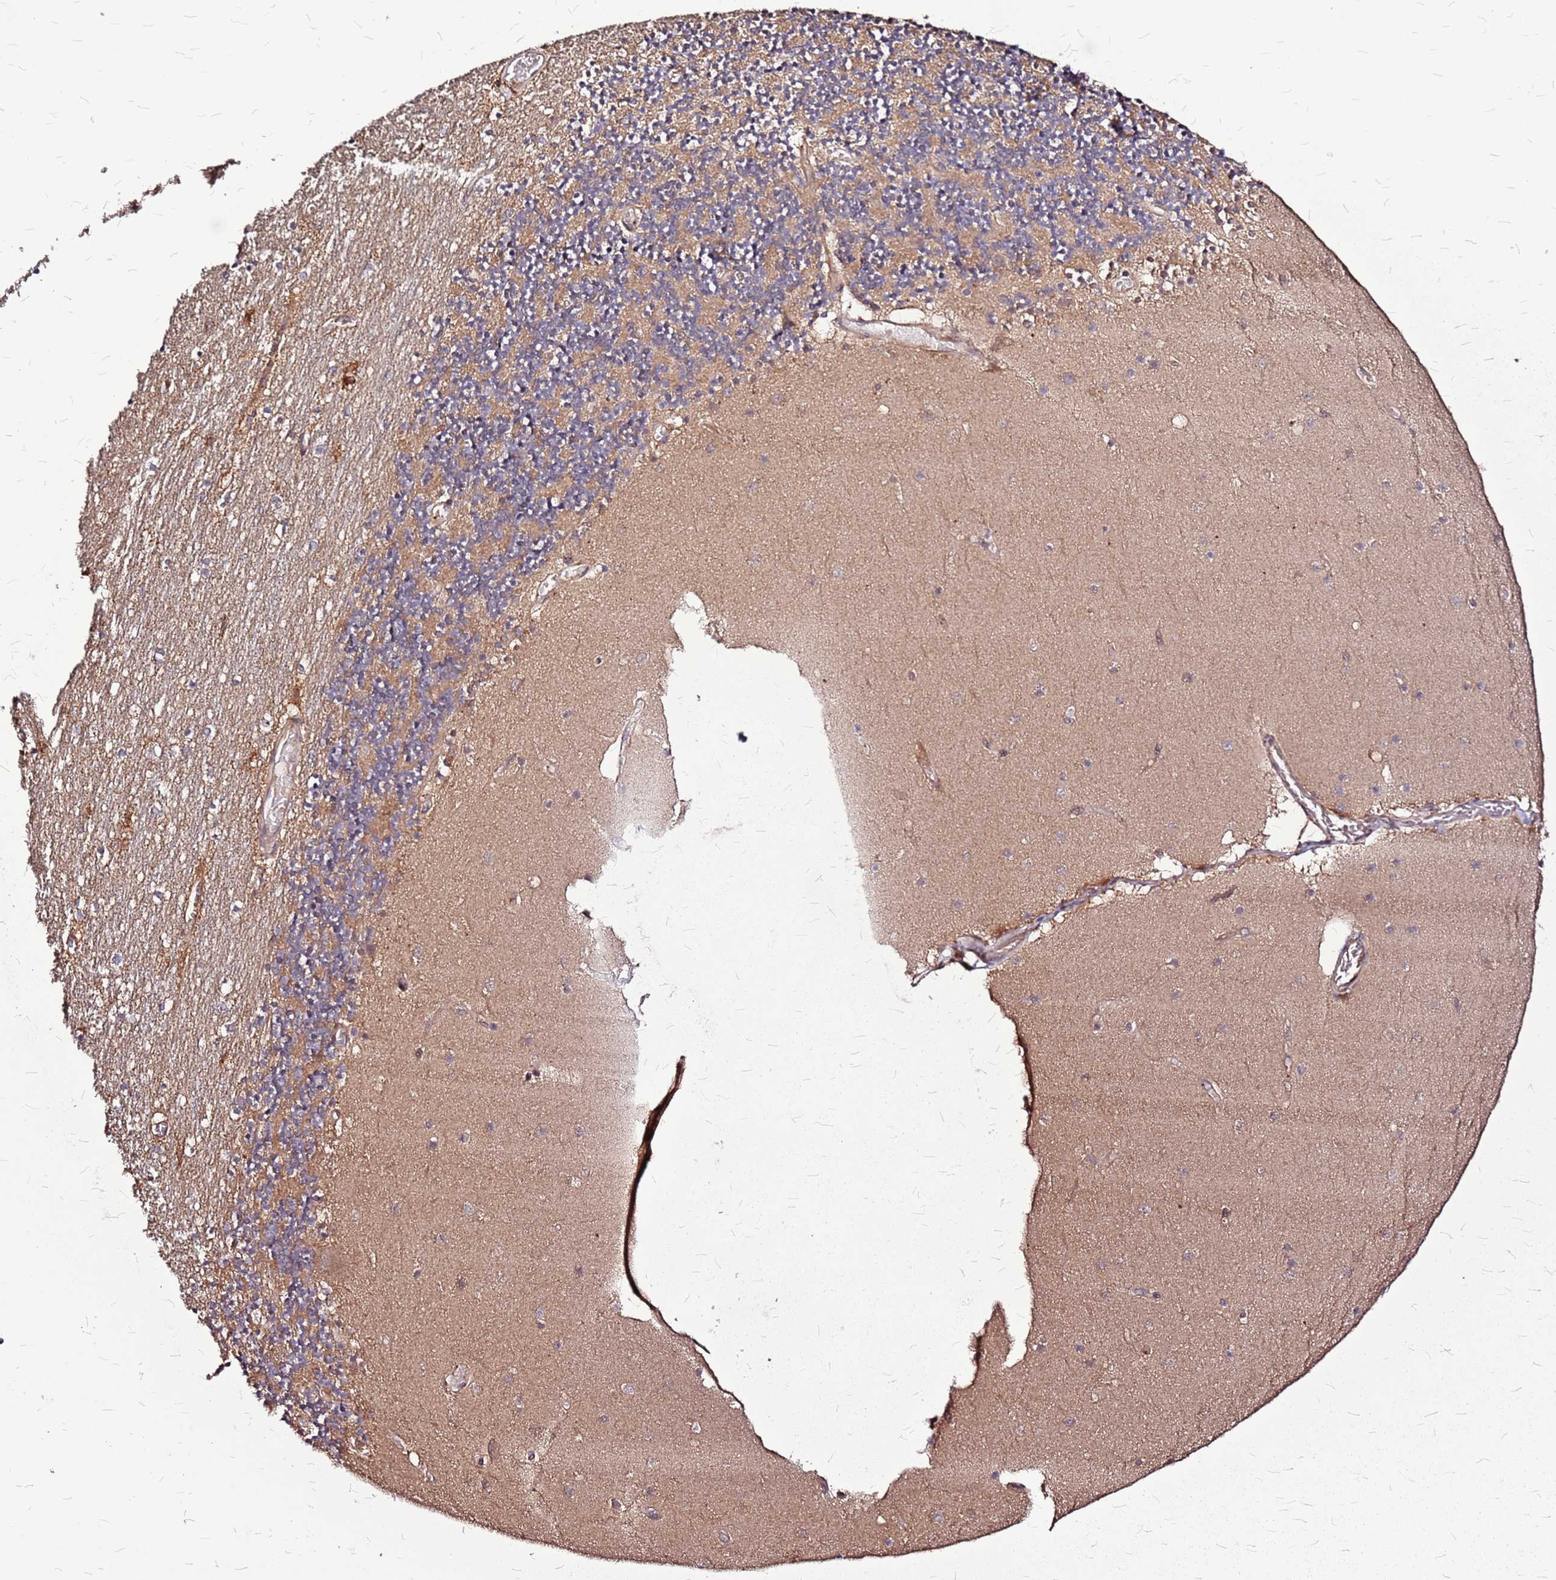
{"staining": {"intensity": "moderate", "quantity": "25%-75%", "location": "cytoplasmic/membranous"}, "tissue": "cerebellum", "cell_type": "Cells in granular layer", "image_type": "normal", "snomed": [{"axis": "morphology", "description": "Normal tissue, NOS"}, {"axis": "topography", "description": "Cerebellum"}], "caption": "Immunohistochemical staining of normal human cerebellum demonstrates medium levels of moderate cytoplasmic/membranous positivity in about 25%-75% of cells in granular layer.", "gene": "LYPLAL1", "patient": {"sex": "female", "age": 28}}